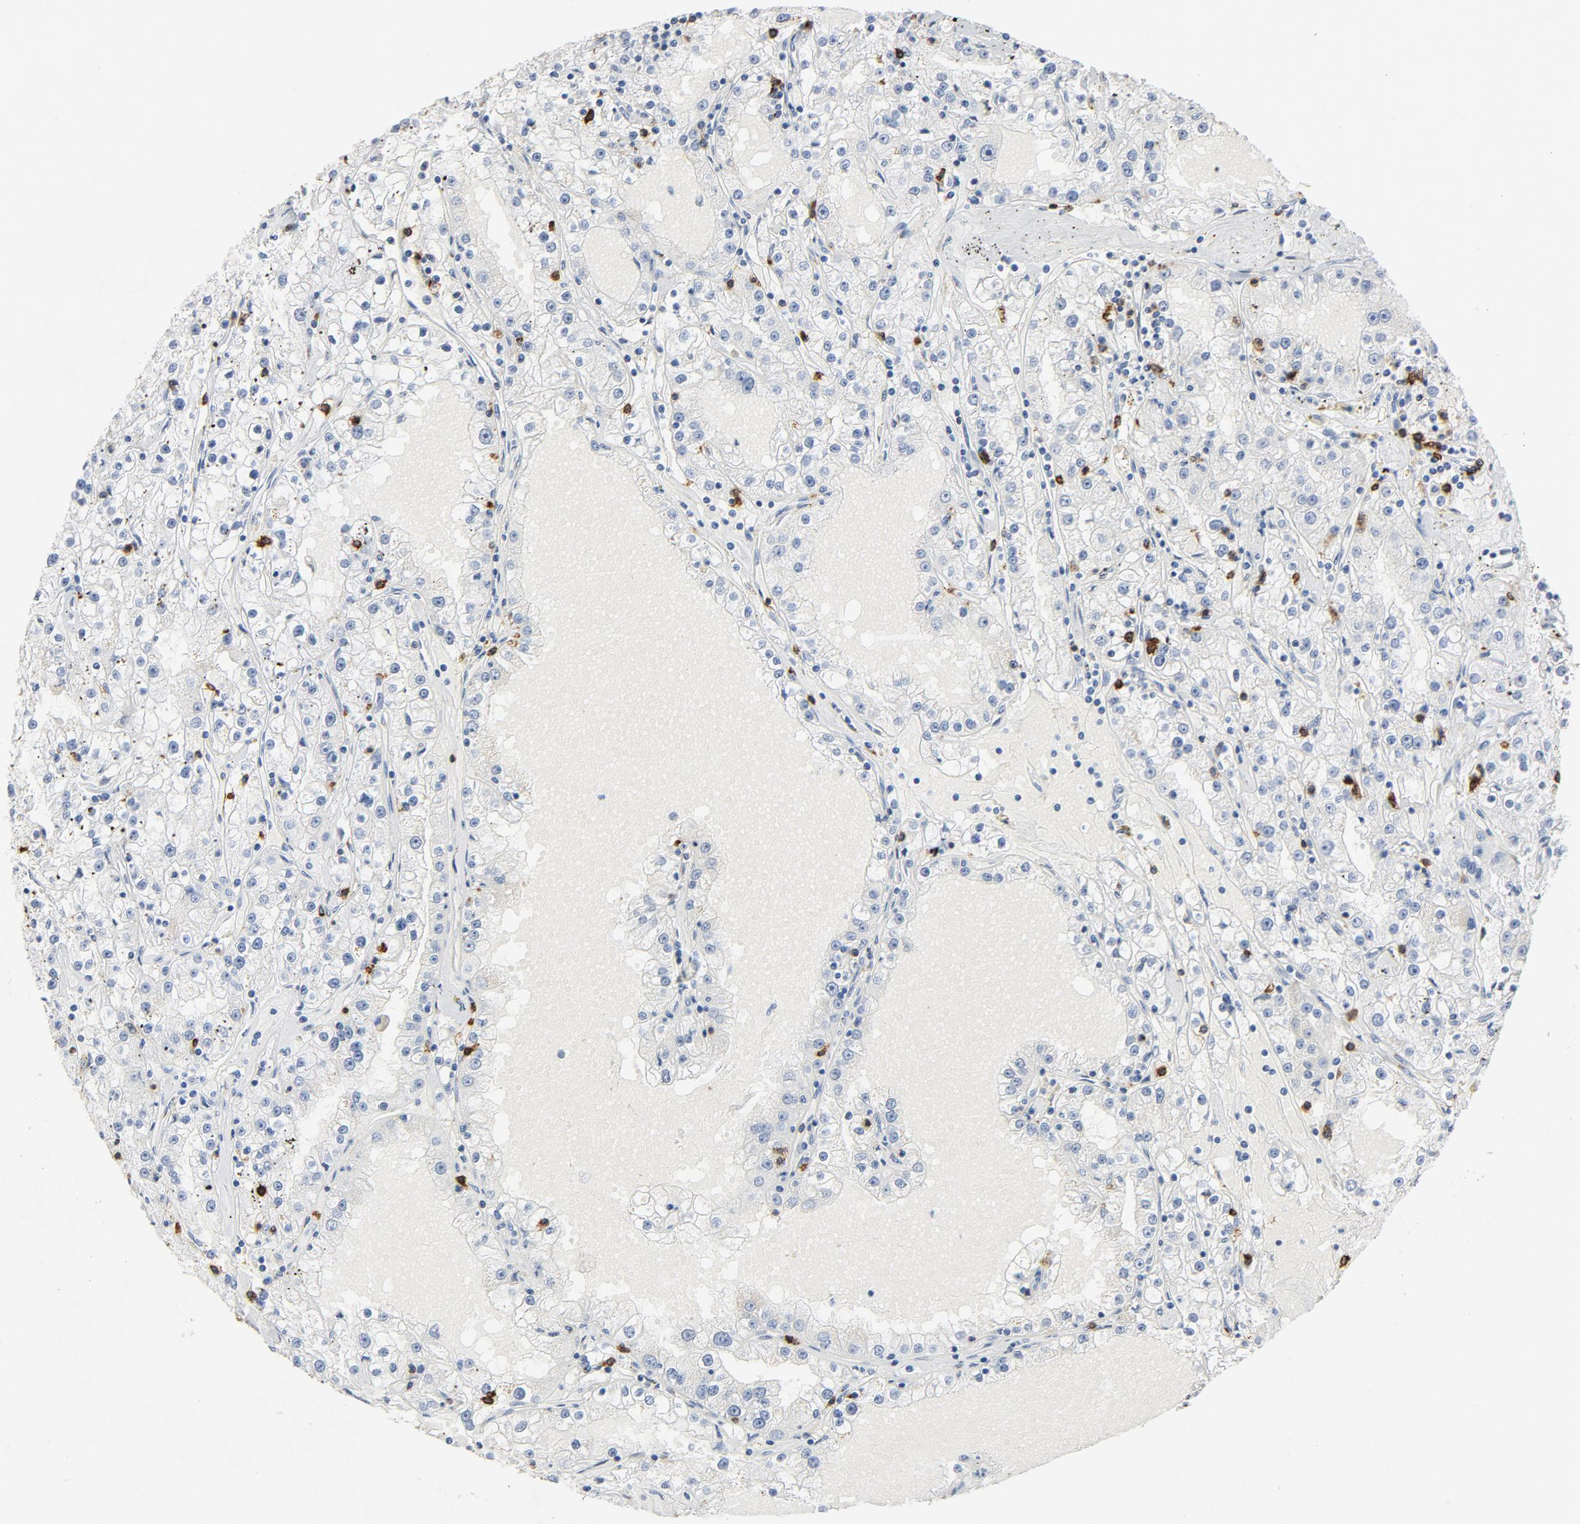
{"staining": {"intensity": "negative", "quantity": "none", "location": "none"}, "tissue": "renal cancer", "cell_type": "Tumor cells", "image_type": "cancer", "snomed": [{"axis": "morphology", "description": "Adenocarcinoma, NOS"}, {"axis": "topography", "description": "Kidney"}], "caption": "Renal adenocarcinoma was stained to show a protein in brown. There is no significant staining in tumor cells. (Brightfield microscopy of DAB IHC at high magnification).", "gene": "PTPRB", "patient": {"sex": "male", "age": 56}}